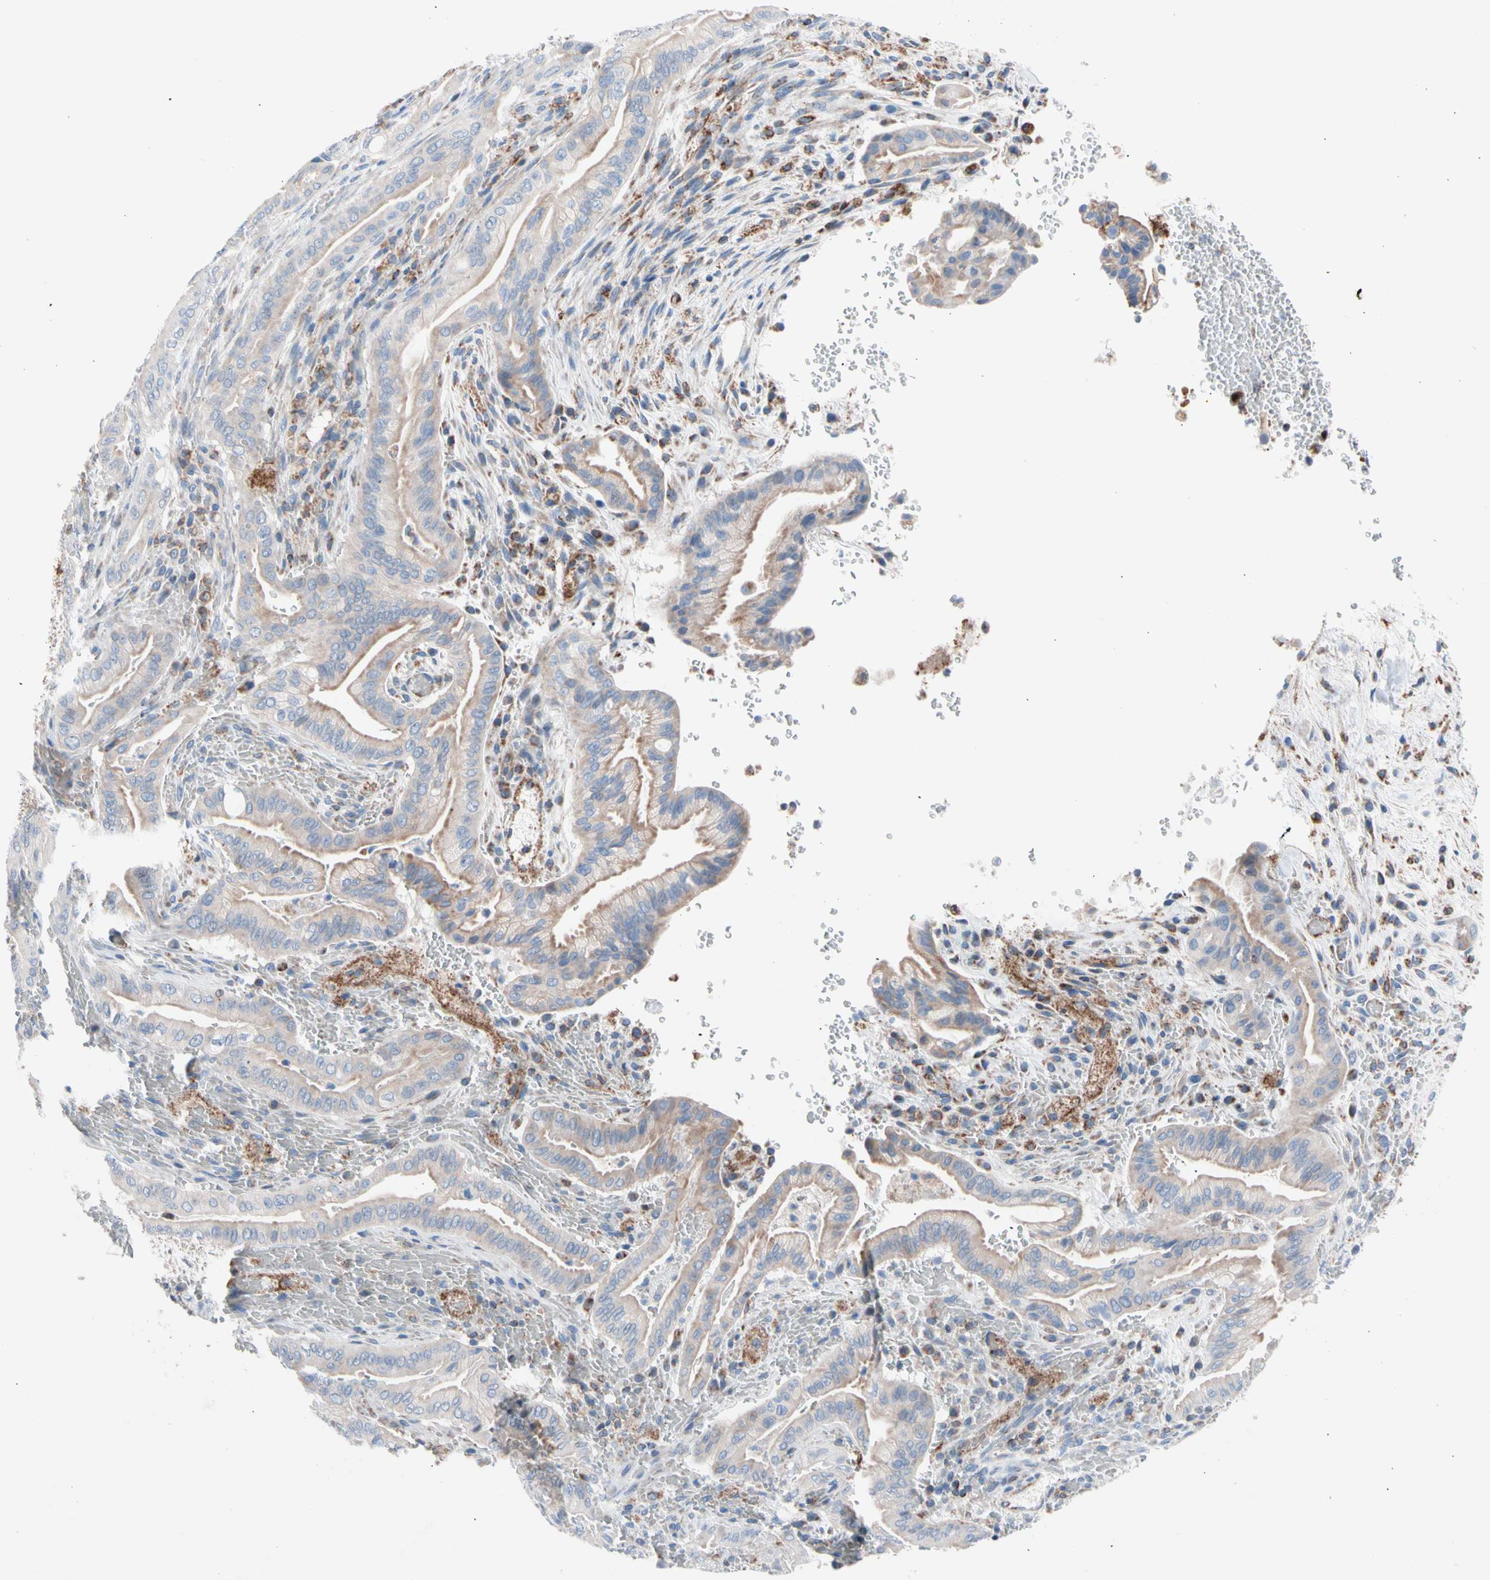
{"staining": {"intensity": "weak", "quantity": "25%-75%", "location": "cytoplasmic/membranous"}, "tissue": "liver cancer", "cell_type": "Tumor cells", "image_type": "cancer", "snomed": [{"axis": "morphology", "description": "Cholangiocarcinoma"}, {"axis": "topography", "description": "Liver"}], "caption": "Protein staining demonstrates weak cytoplasmic/membranous positivity in approximately 25%-75% of tumor cells in liver cancer (cholangiocarcinoma).", "gene": "HK1", "patient": {"sex": "female", "age": 68}}